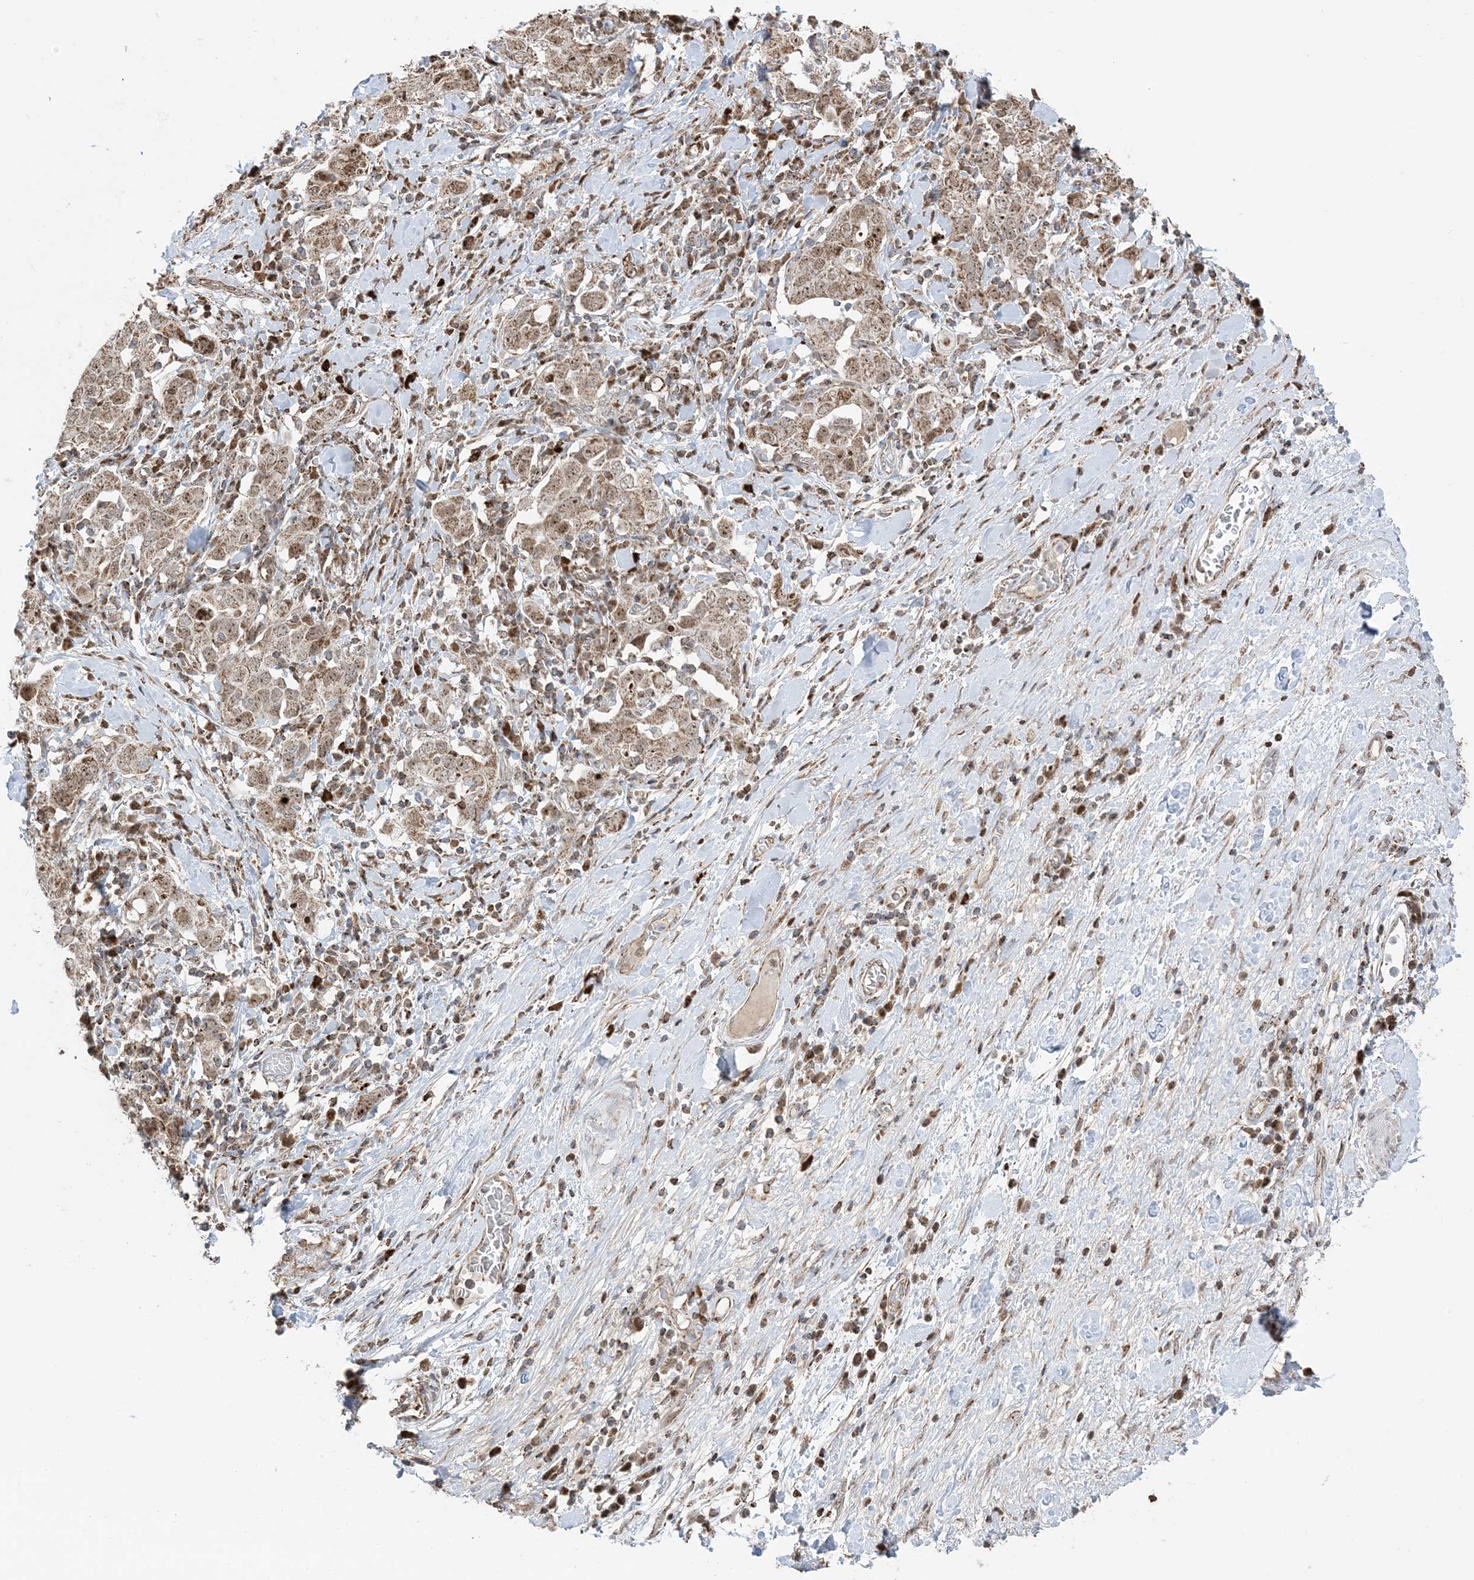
{"staining": {"intensity": "moderate", "quantity": ">75%", "location": "cytoplasmic/membranous,nuclear"}, "tissue": "stomach cancer", "cell_type": "Tumor cells", "image_type": "cancer", "snomed": [{"axis": "morphology", "description": "Adenocarcinoma, NOS"}, {"axis": "topography", "description": "Stomach, upper"}], "caption": "Immunohistochemical staining of stomach cancer demonstrates medium levels of moderate cytoplasmic/membranous and nuclear positivity in approximately >75% of tumor cells. (brown staining indicates protein expression, while blue staining denotes nuclei).", "gene": "MAPKBP1", "patient": {"sex": "male", "age": 62}}